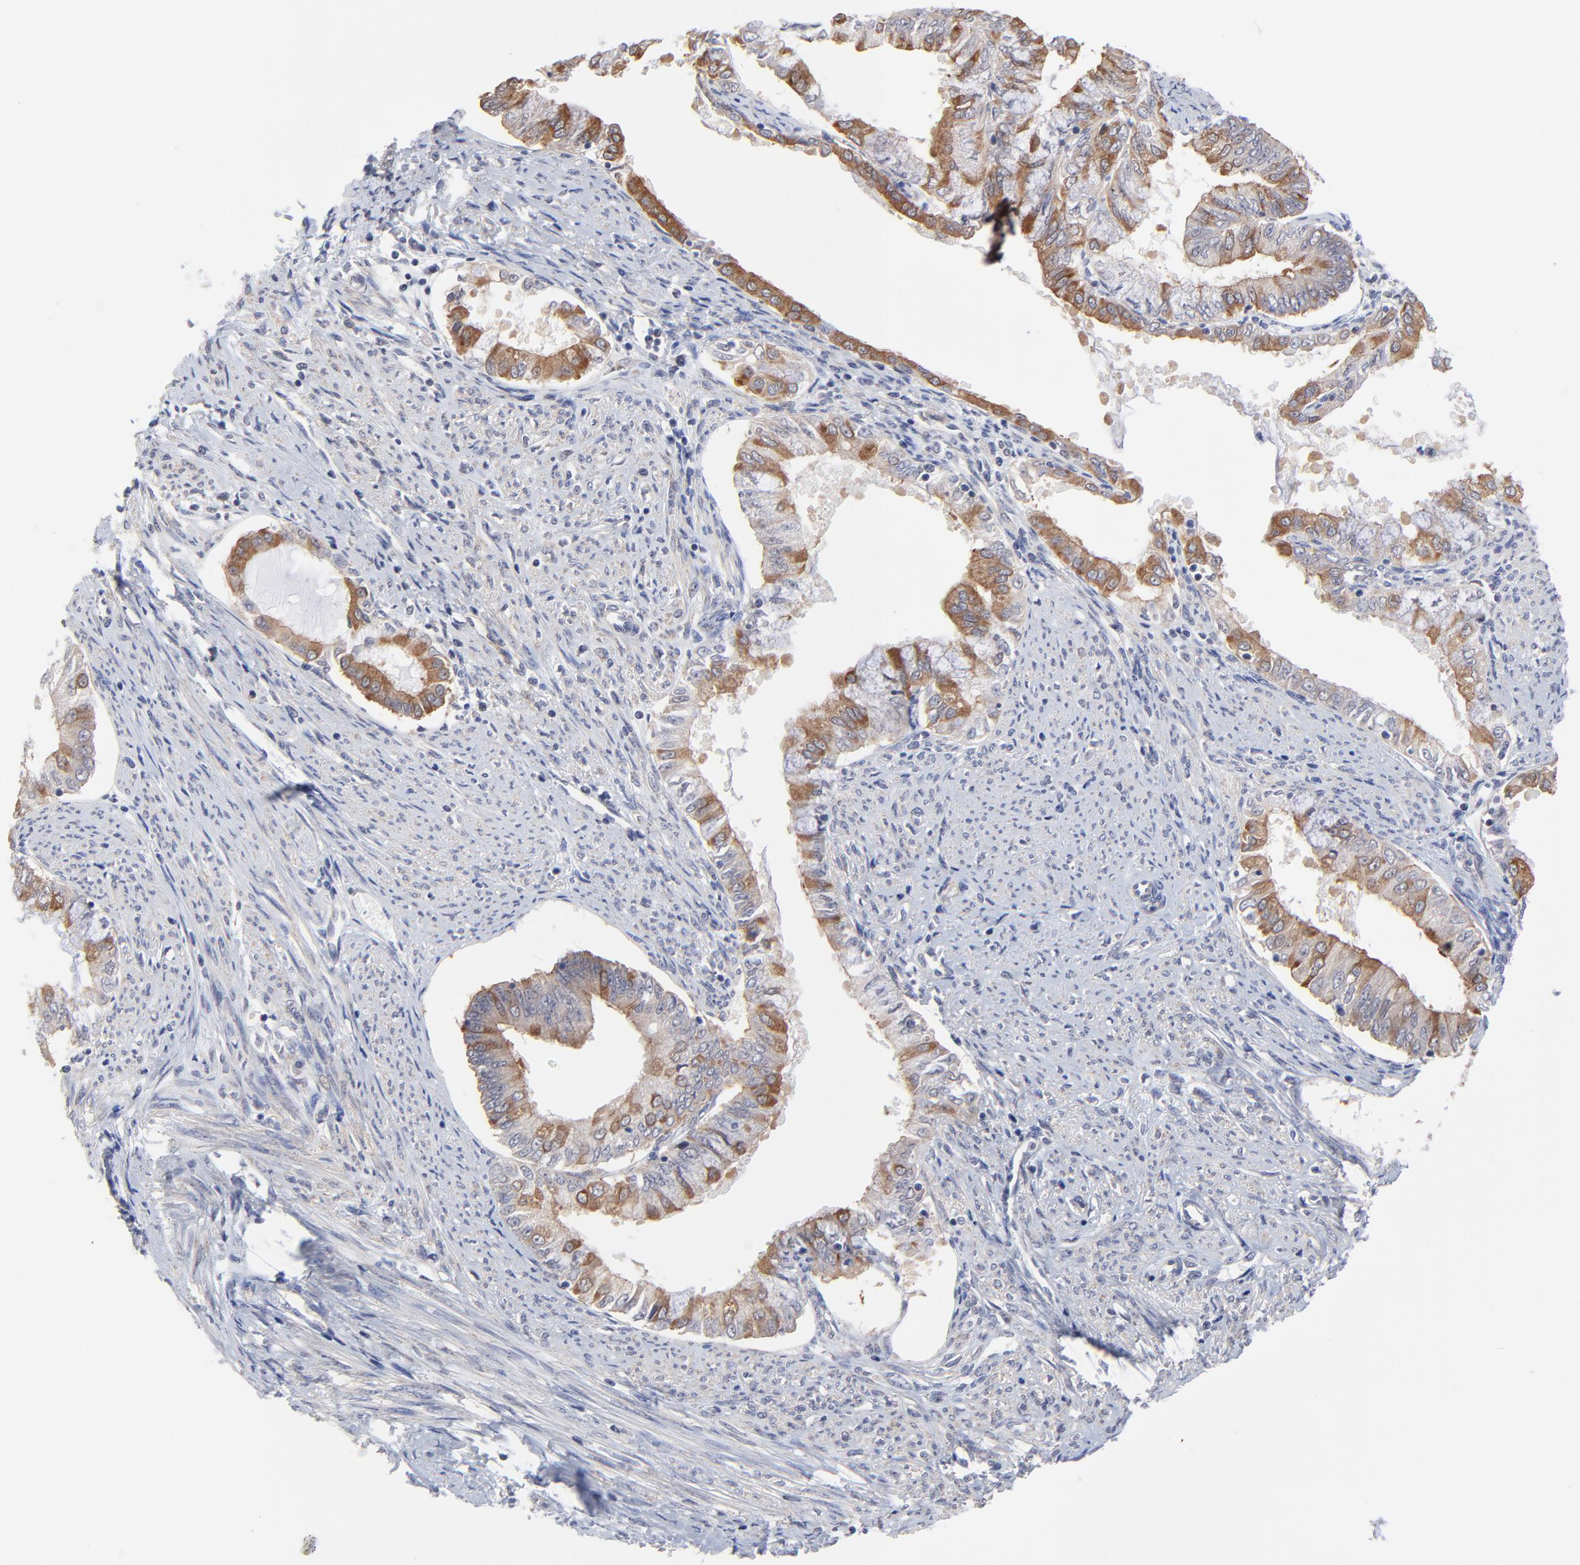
{"staining": {"intensity": "moderate", "quantity": "25%-75%", "location": "cytoplasmic/membranous"}, "tissue": "endometrial cancer", "cell_type": "Tumor cells", "image_type": "cancer", "snomed": [{"axis": "morphology", "description": "Adenocarcinoma, NOS"}, {"axis": "topography", "description": "Endometrium"}], "caption": "There is medium levels of moderate cytoplasmic/membranous positivity in tumor cells of endometrial cancer (adenocarcinoma), as demonstrated by immunohistochemical staining (brown color).", "gene": "FBXO8", "patient": {"sex": "female", "age": 76}}